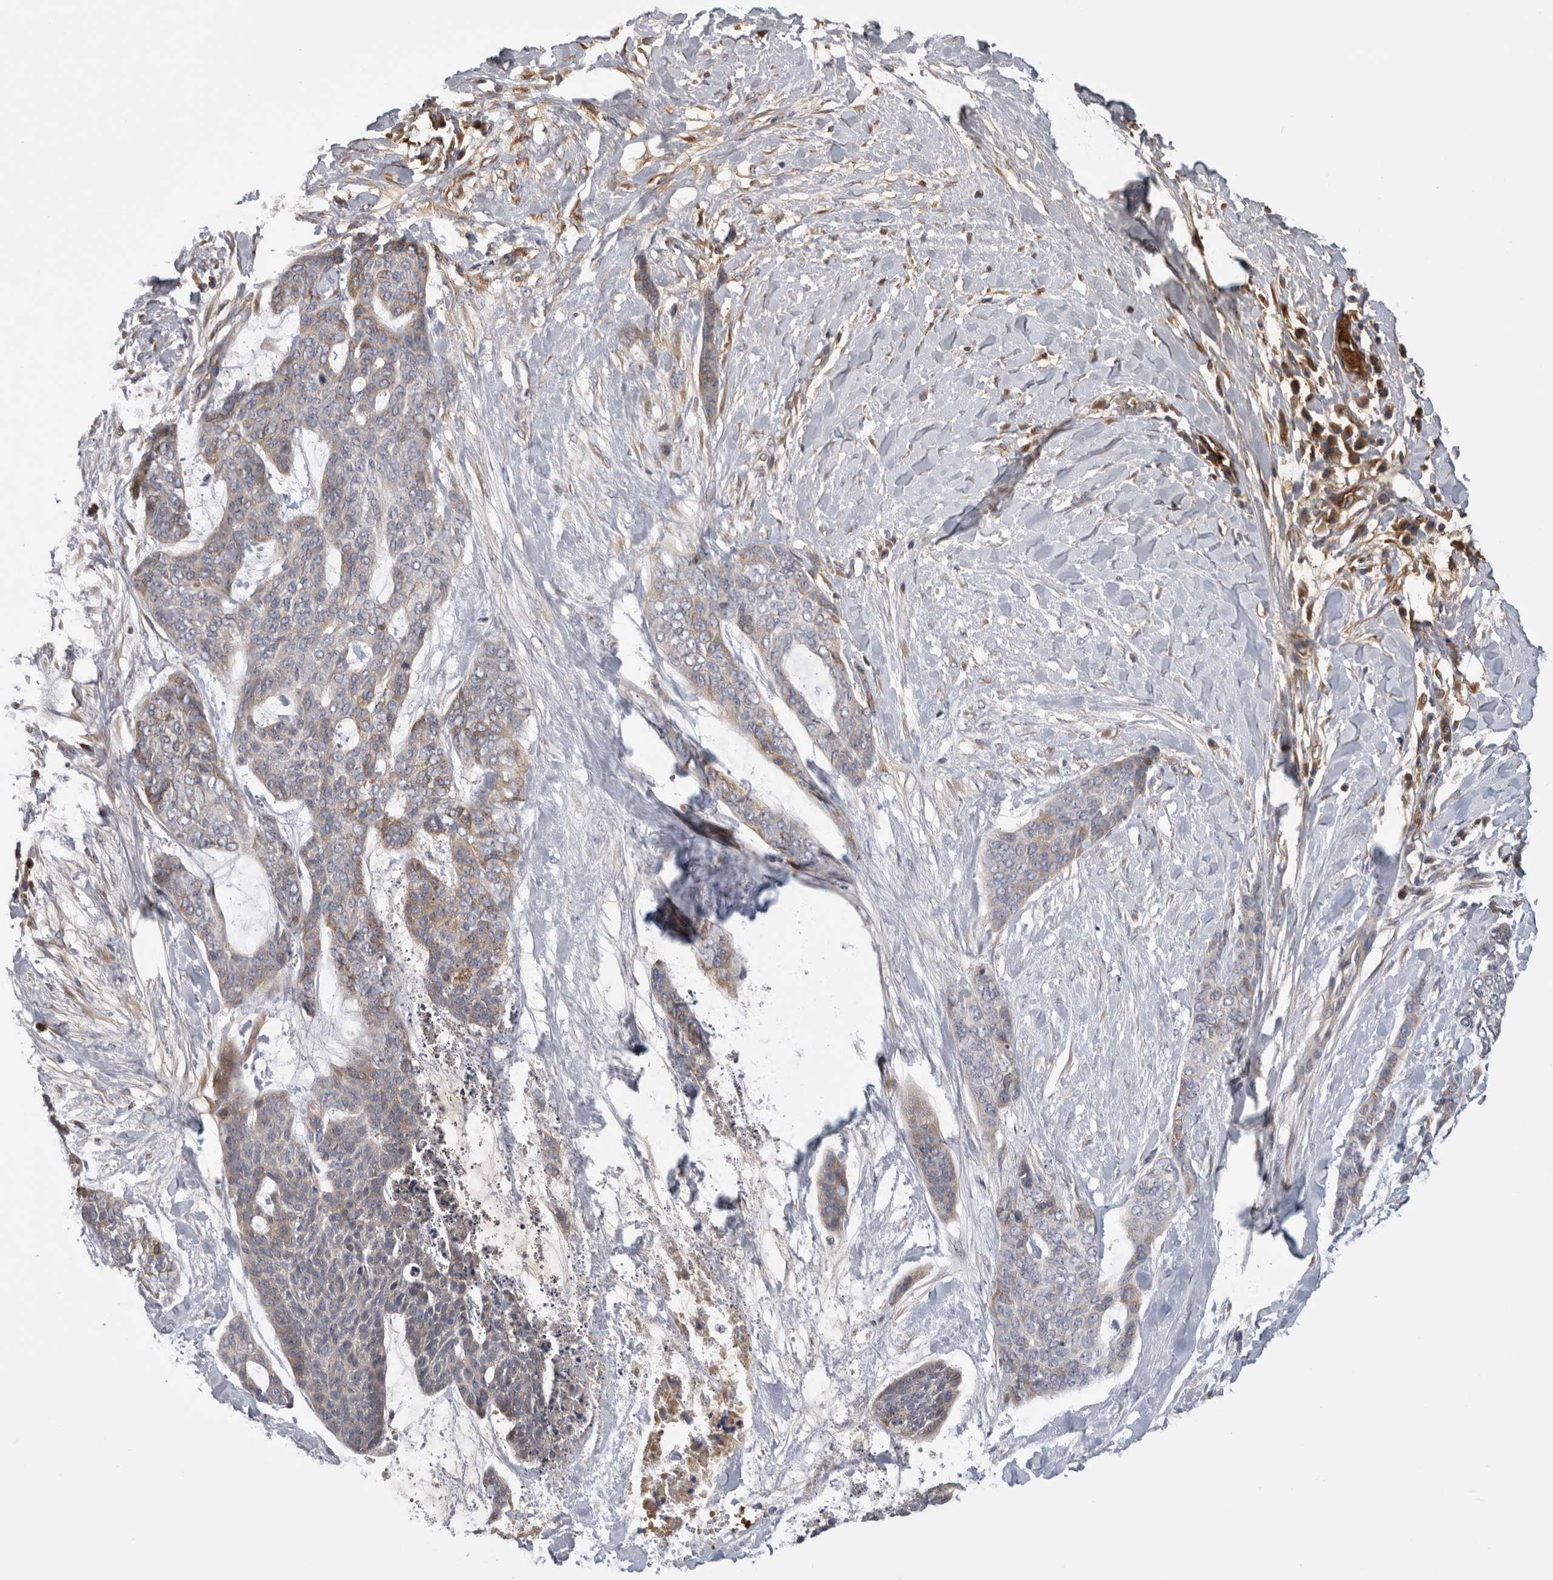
{"staining": {"intensity": "moderate", "quantity": "<25%", "location": "cytoplasmic/membranous"}, "tissue": "skin cancer", "cell_type": "Tumor cells", "image_type": "cancer", "snomed": [{"axis": "morphology", "description": "Basal cell carcinoma"}, {"axis": "topography", "description": "Skin"}], "caption": "Immunohistochemistry (IHC) photomicrograph of neoplastic tissue: human skin cancer (basal cell carcinoma) stained using immunohistochemistry (IHC) exhibits low levels of moderate protein expression localized specifically in the cytoplasmic/membranous of tumor cells, appearing as a cytoplasmic/membranous brown color.", "gene": "TBCE", "patient": {"sex": "female", "age": 64}}